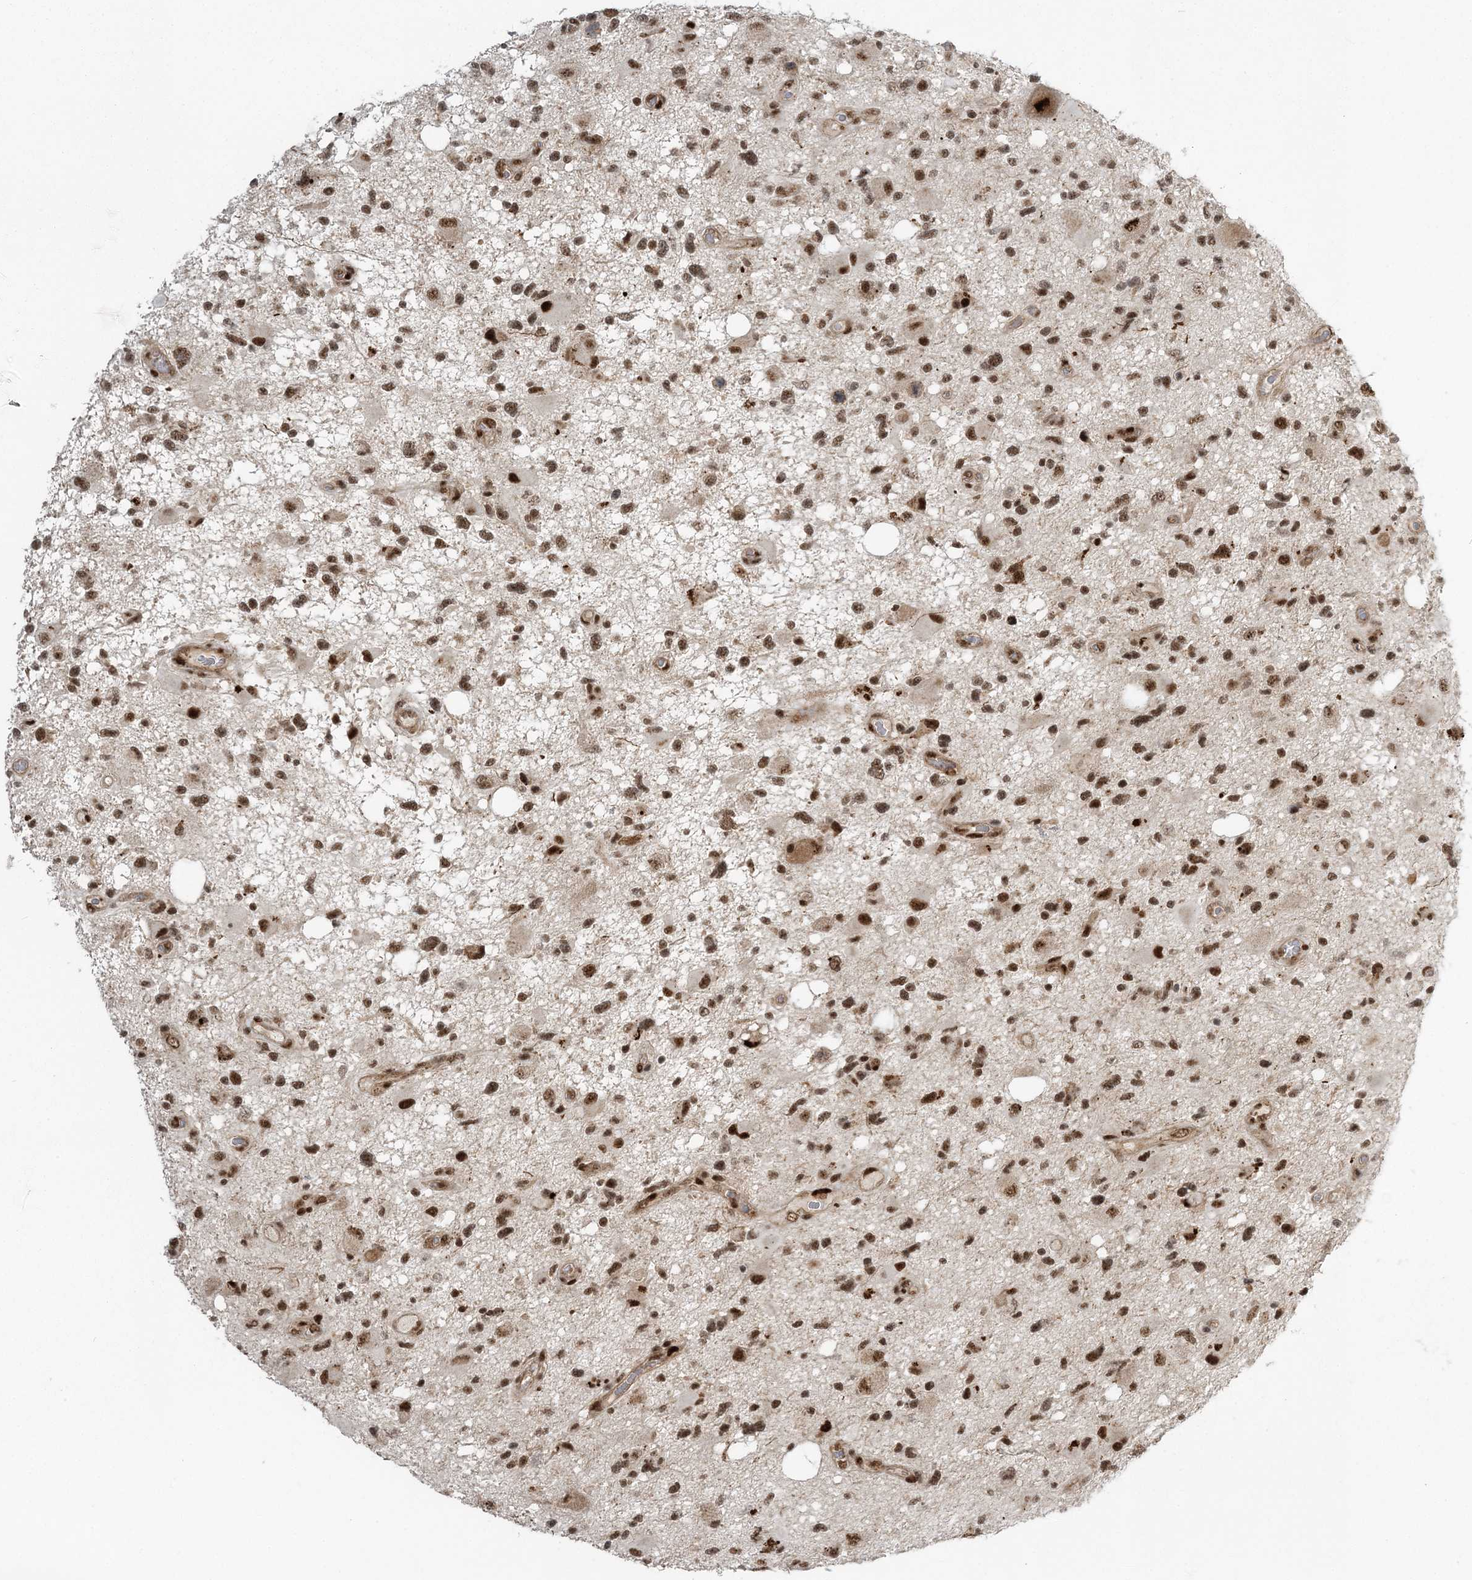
{"staining": {"intensity": "strong", "quantity": ">75%", "location": "nuclear"}, "tissue": "glioma", "cell_type": "Tumor cells", "image_type": "cancer", "snomed": [{"axis": "morphology", "description": "Glioma, malignant, High grade"}, {"axis": "topography", "description": "Brain"}], "caption": "DAB immunohistochemical staining of glioma displays strong nuclear protein staining in approximately >75% of tumor cells.", "gene": "CWC22", "patient": {"sex": "male", "age": 33}}